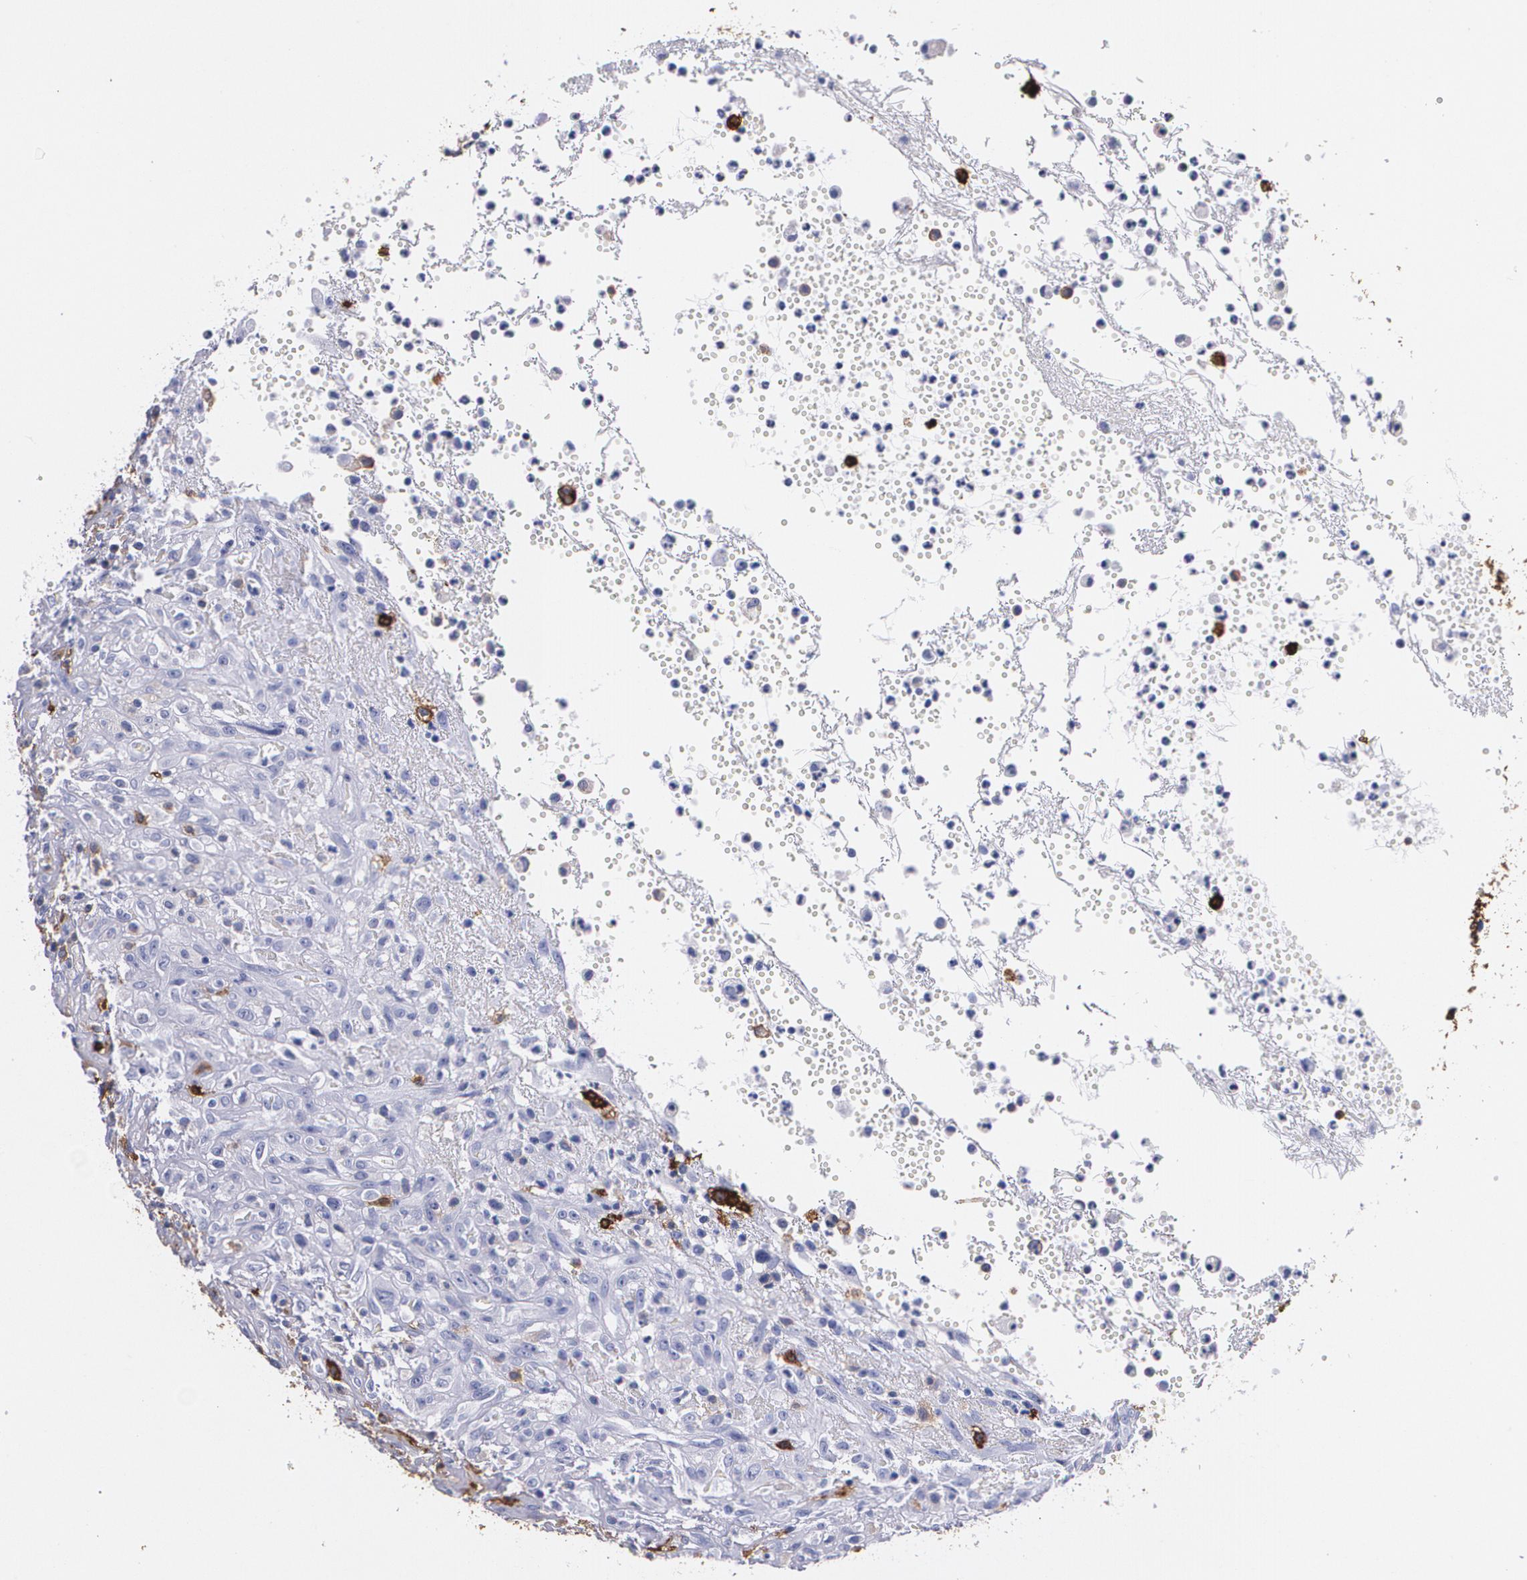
{"staining": {"intensity": "weak", "quantity": ">75%", "location": "cytoplasmic/membranous"}, "tissue": "glioma", "cell_type": "Tumor cells", "image_type": "cancer", "snomed": [{"axis": "morphology", "description": "Glioma, malignant, High grade"}, {"axis": "topography", "description": "Brain"}], "caption": "Immunohistochemical staining of glioma demonstrates low levels of weak cytoplasmic/membranous protein staining in approximately >75% of tumor cells.", "gene": "HLA-DRA", "patient": {"sex": "male", "age": 66}}